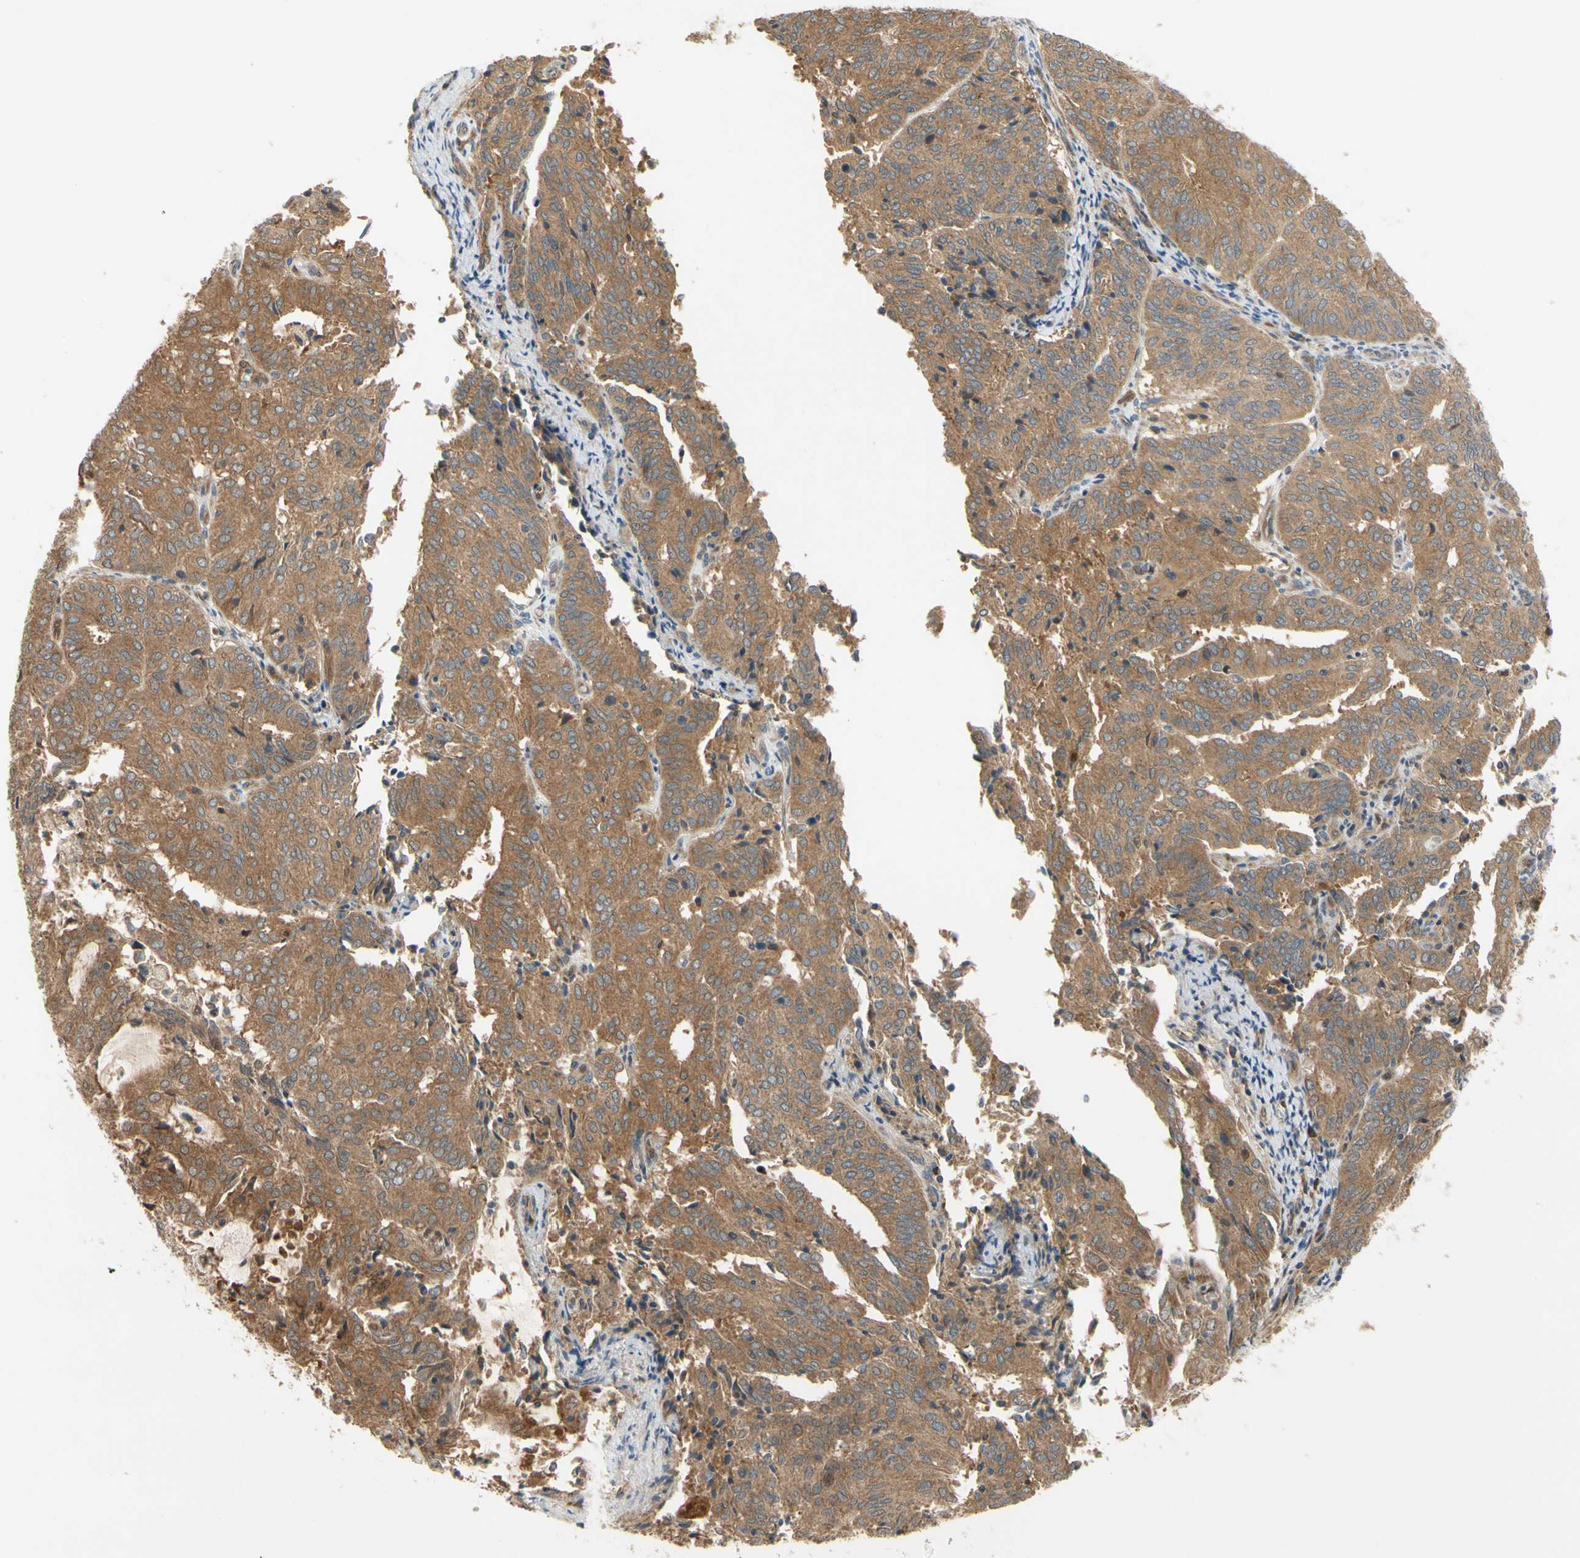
{"staining": {"intensity": "moderate", "quantity": ">75%", "location": "cytoplasmic/membranous"}, "tissue": "endometrial cancer", "cell_type": "Tumor cells", "image_type": "cancer", "snomed": [{"axis": "morphology", "description": "Adenocarcinoma, NOS"}, {"axis": "topography", "description": "Uterus"}], "caption": "Adenocarcinoma (endometrial) tissue demonstrates moderate cytoplasmic/membranous staining in about >75% of tumor cells", "gene": "TDRP", "patient": {"sex": "female", "age": 60}}